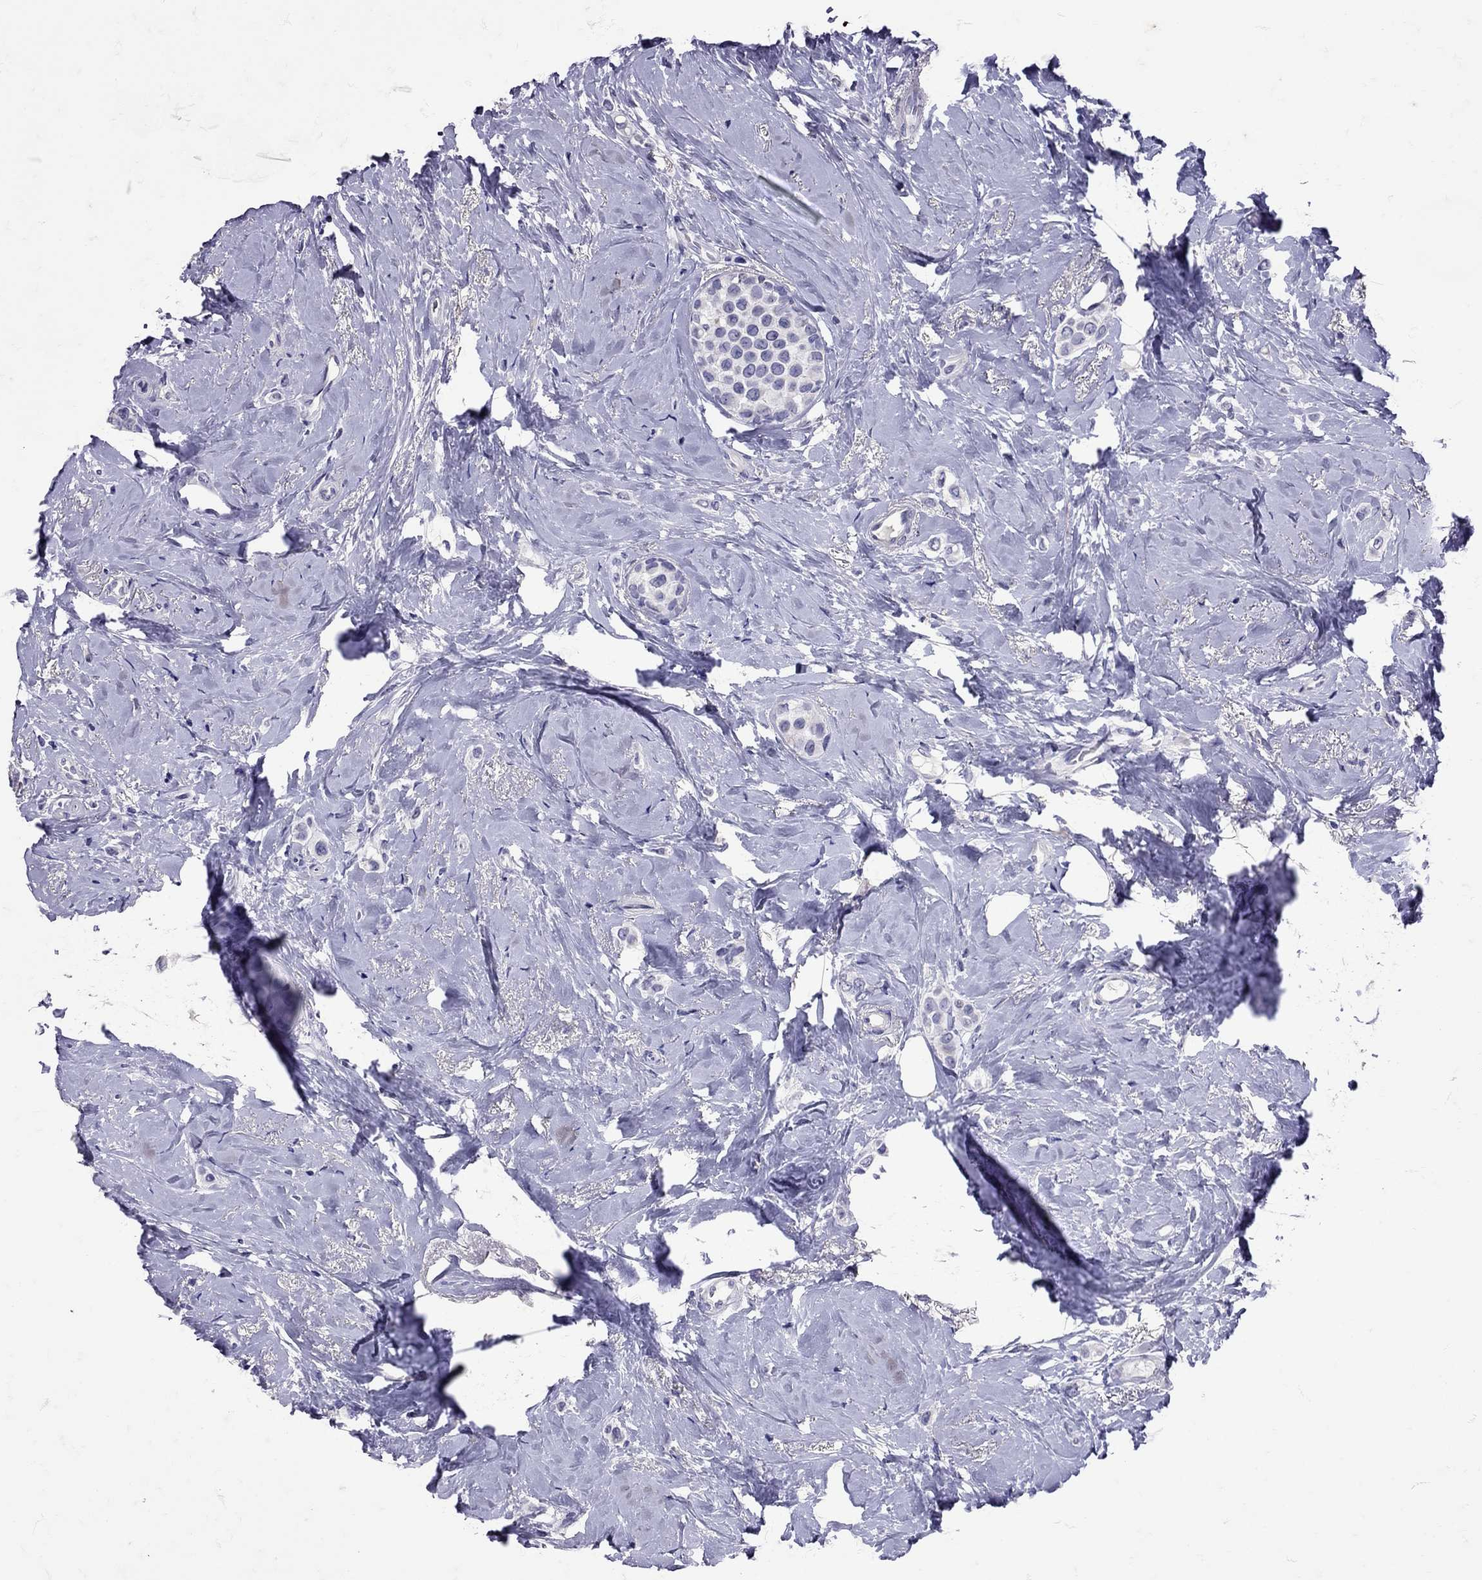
{"staining": {"intensity": "negative", "quantity": "none", "location": "none"}, "tissue": "breast cancer", "cell_type": "Tumor cells", "image_type": "cancer", "snomed": [{"axis": "morphology", "description": "Lobular carcinoma"}, {"axis": "topography", "description": "Breast"}], "caption": "This image is of breast cancer (lobular carcinoma) stained with IHC to label a protein in brown with the nuclei are counter-stained blue. There is no positivity in tumor cells.", "gene": "SST", "patient": {"sex": "female", "age": 66}}